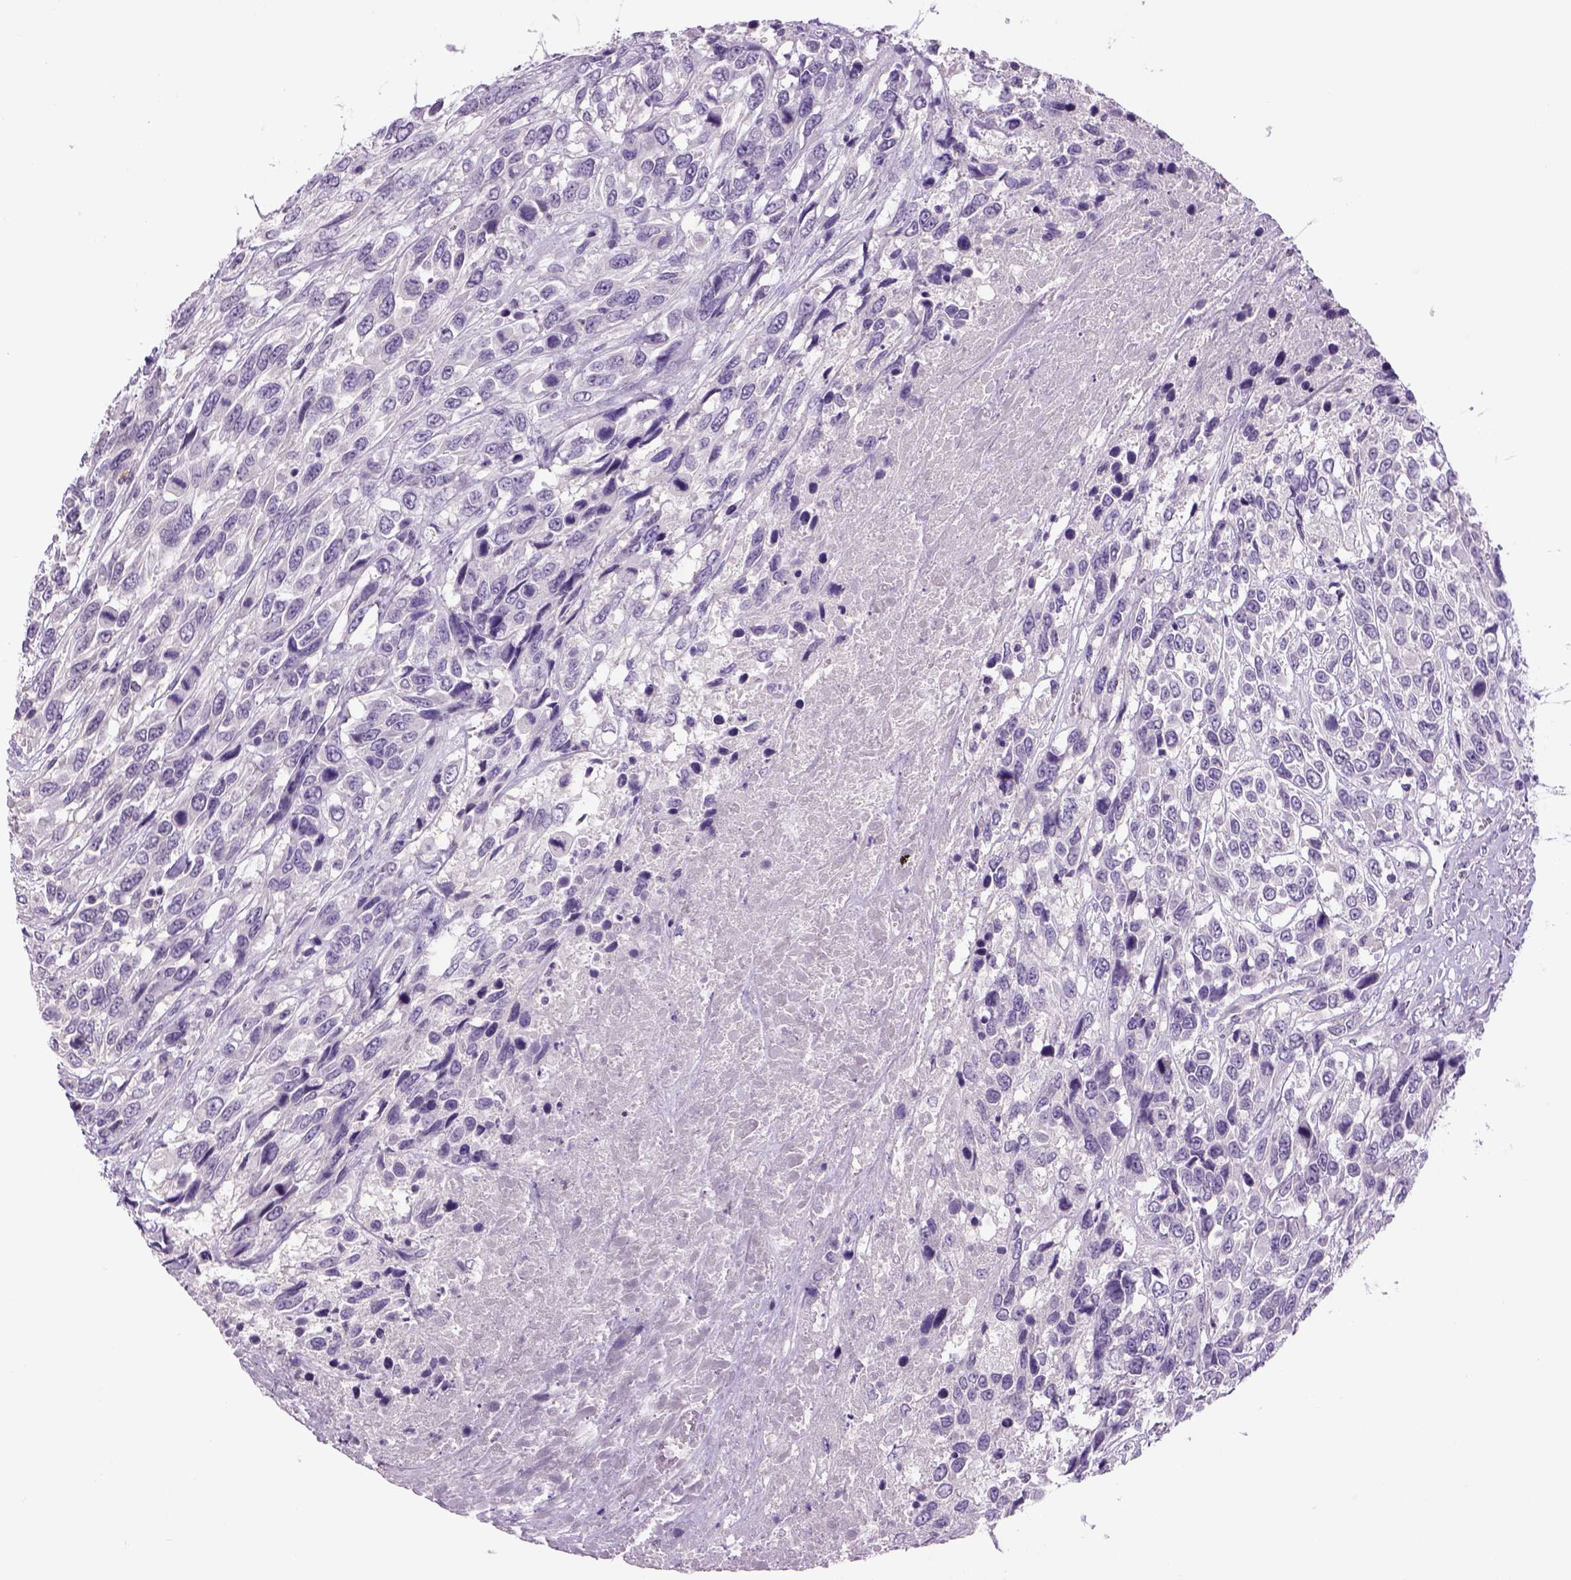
{"staining": {"intensity": "negative", "quantity": "none", "location": "none"}, "tissue": "urothelial cancer", "cell_type": "Tumor cells", "image_type": "cancer", "snomed": [{"axis": "morphology", "description": "Urothelial carcinoma, High grade"}, {"axis": "topography", "description": "Urinary bladder"}], "caption": "Immunohistochemical staining of urothelial cancer displays no significant positivity in tumor cells.", "gene": "DBH", "patient": {"sex": "female", "age": 70}}